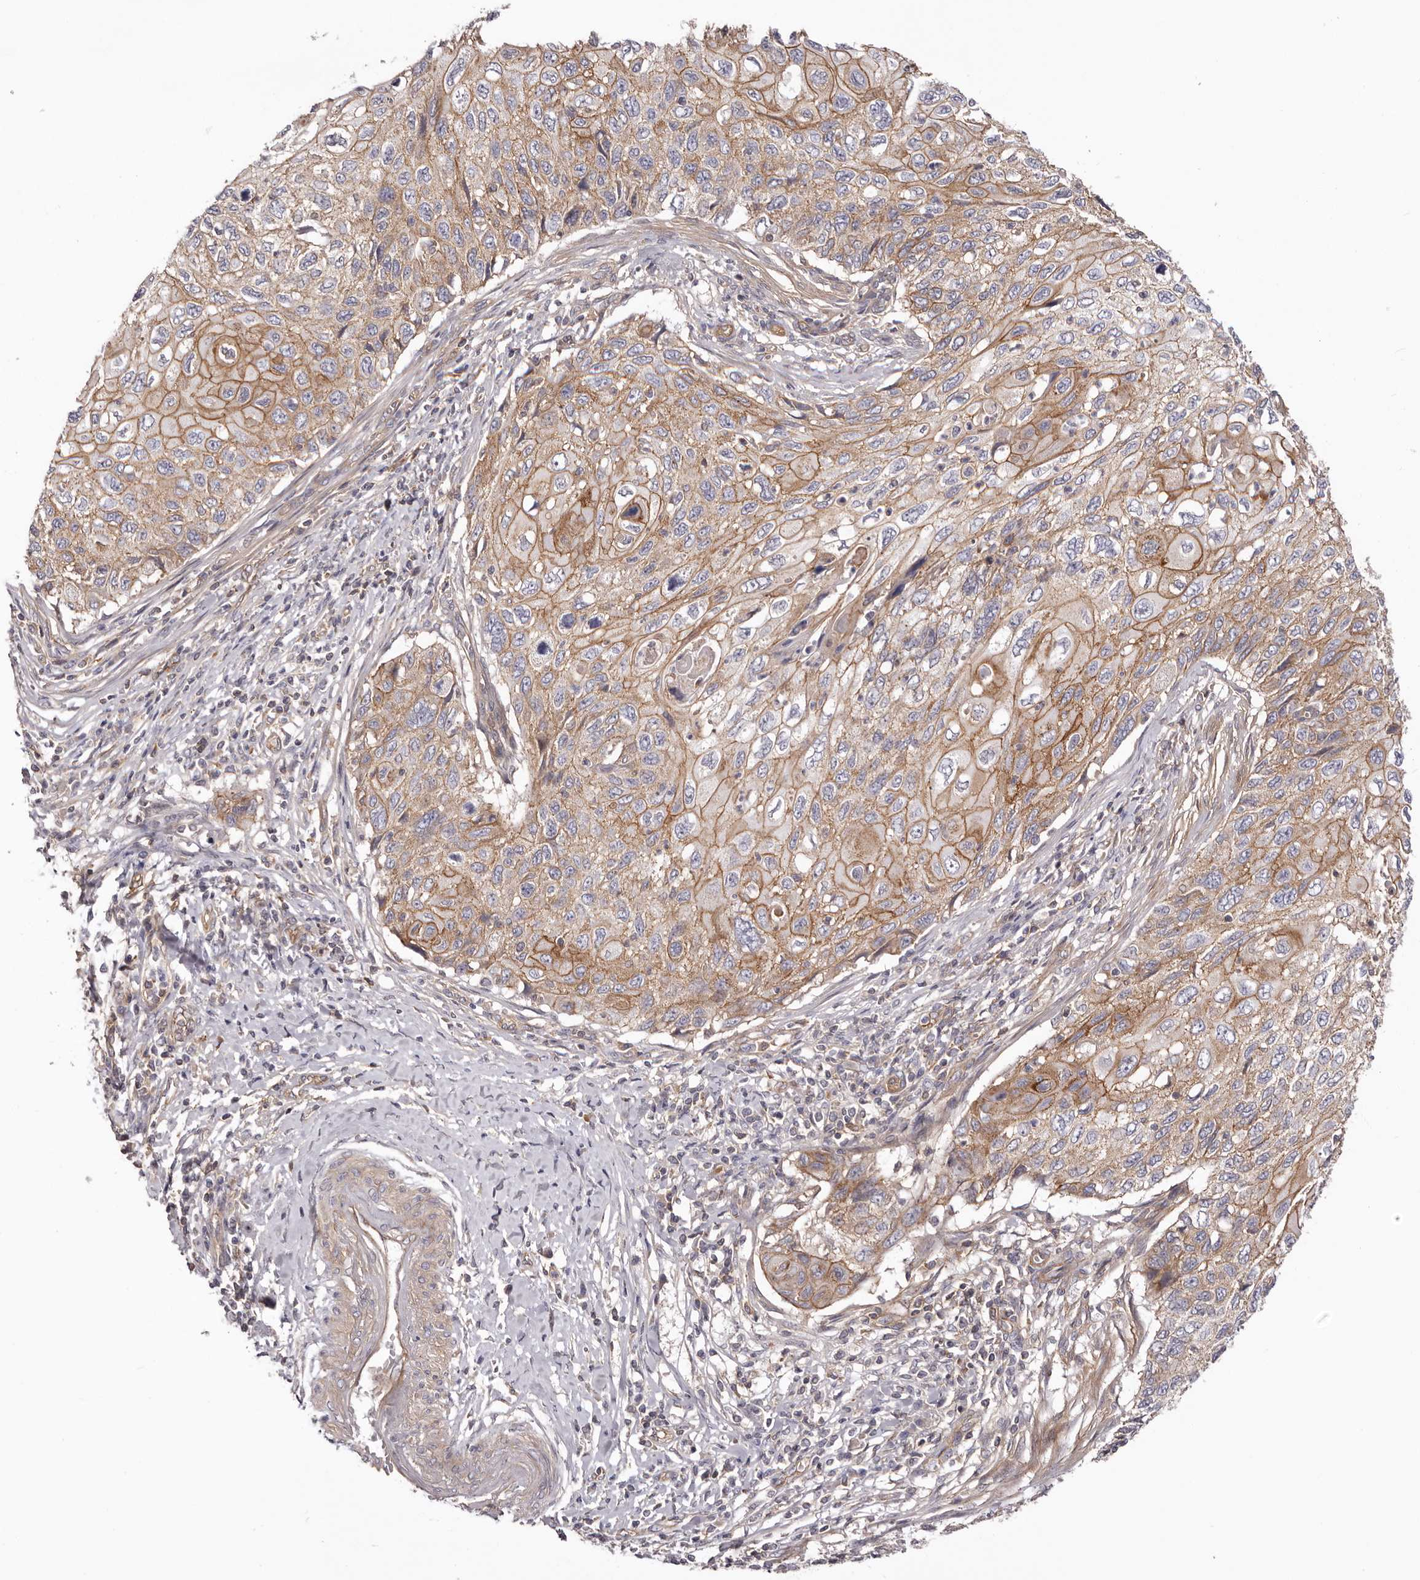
{"staining": {"intensity": "moderate", "quantity": ">75%", "location": "cytoplasmic/membranous"}, "tissue": "cervical cancer", "cell_type": "Tumor cells", "image_type": "cancer", "snomed": [{"axis": "morphology", "description": "Squamous cell carcinoma, NOS"}, {"axis": "topography", "description": "Cervix"}], "caption": "Immunohistochemistry (IHC) micrograph of neoplastic tissue: squamous cell carcinoma (cervical) stained using IHC exhibits medium levels of moderate protein expression localized specifically in the cytoplasmic/membranous of tumor cells, appearing as a cytoplasmic/membranous brown color.", "gene": "DMRT2", "patient": {"sex": "female", "age": 70}}